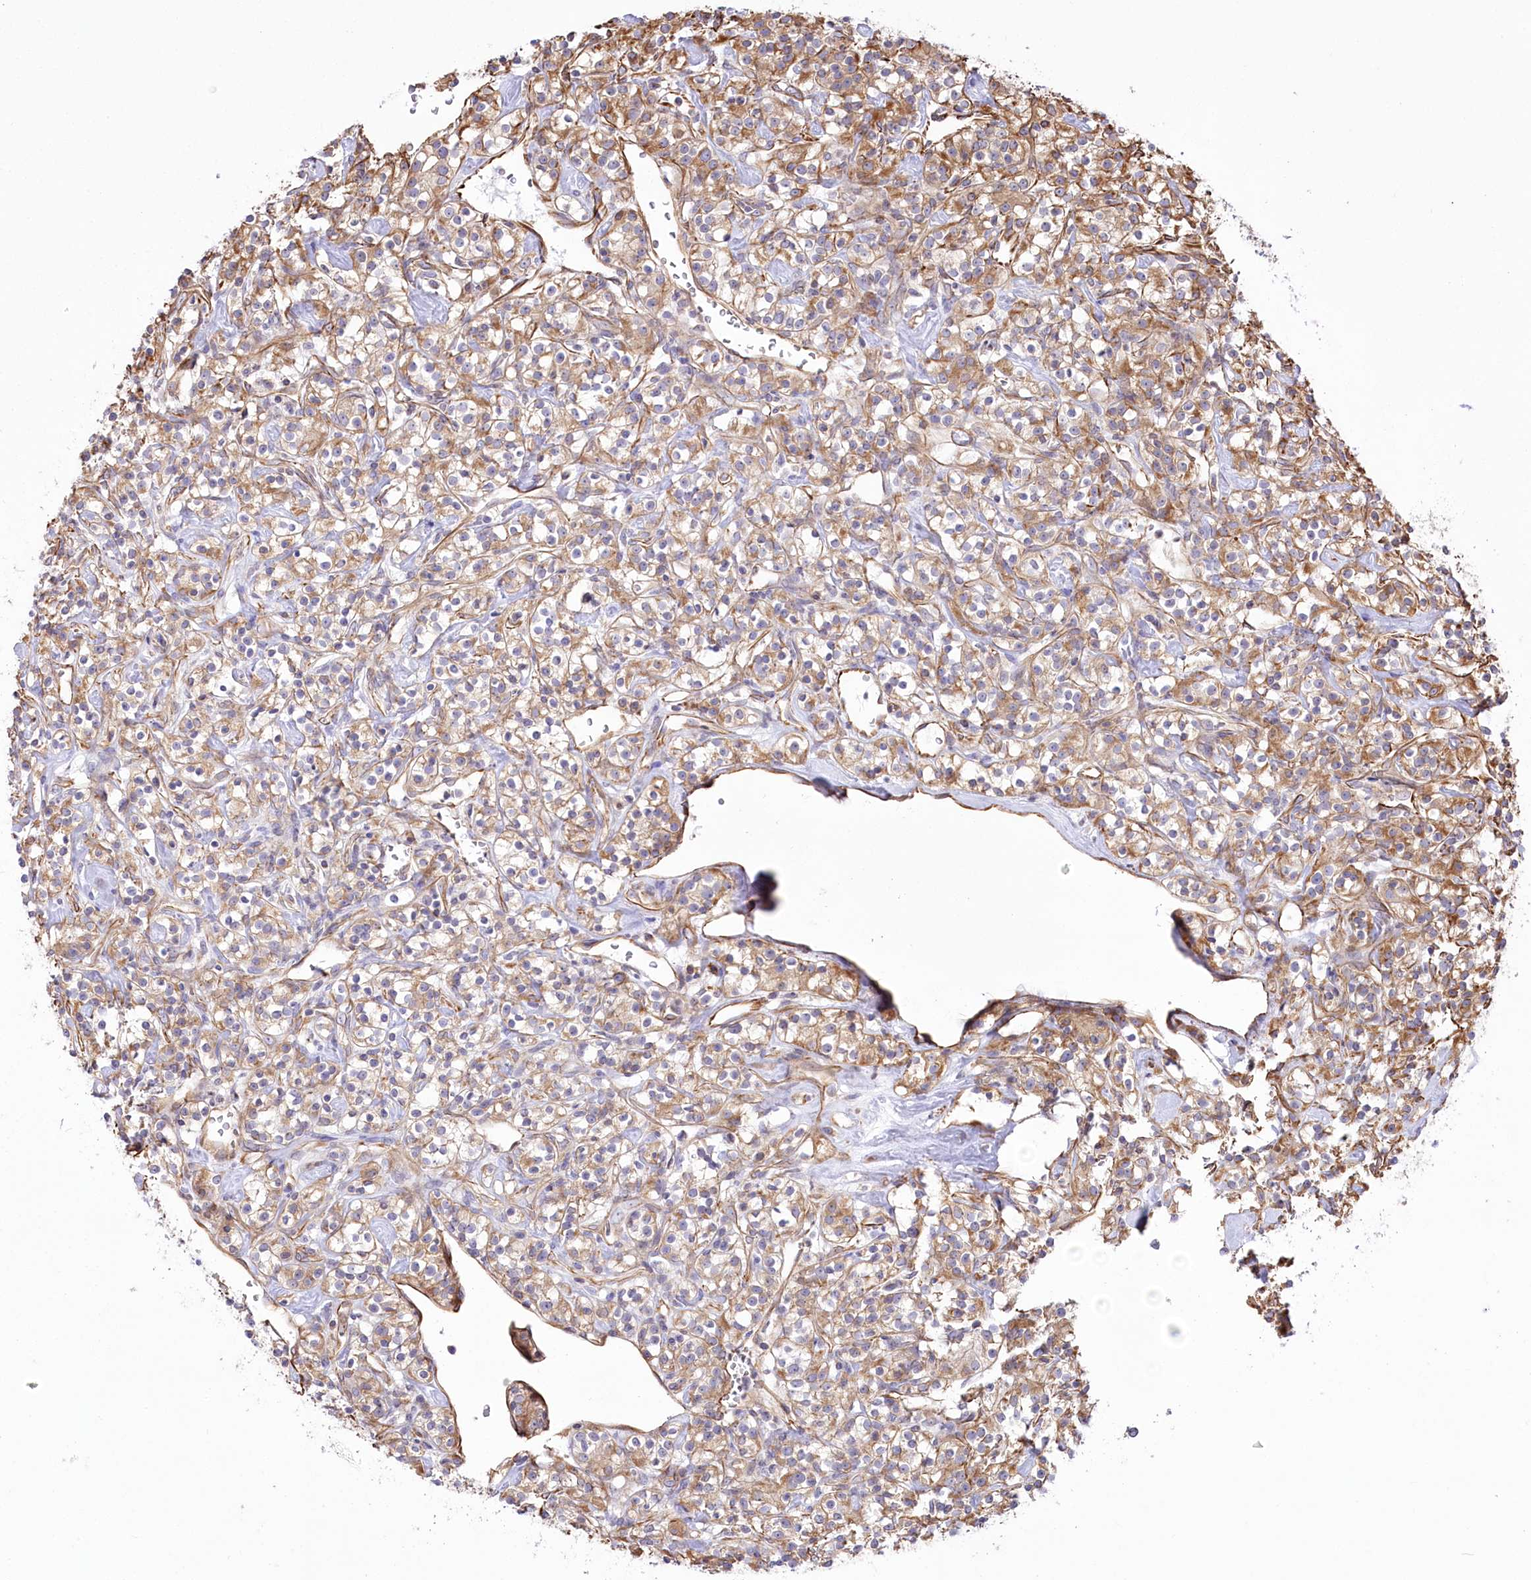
{"staining": {"intensity": "moderate", "quantity": "25%-75%", "location": "cytoplasmic/membranous"}, "tissue": "renal cancer", "cell_type": "Tumor cells", "image_type": "cancer", "snomed": [{"axis": "morphology", "description": "Adenocarcinoma, NOS"}, {"axis": "topography", "description": "Kidney"}], "caption": "A histopathology image of human renal cancer (adenocarcinoma) stained for a protein demonstrates moderate cytoplasmic/membranous brown staining in tumor cells. The protein of interest is shown in brown color, while the nuclei are stained blue.", "gene": "TTC1", "patient": {"sex": "male", "age": 77}}